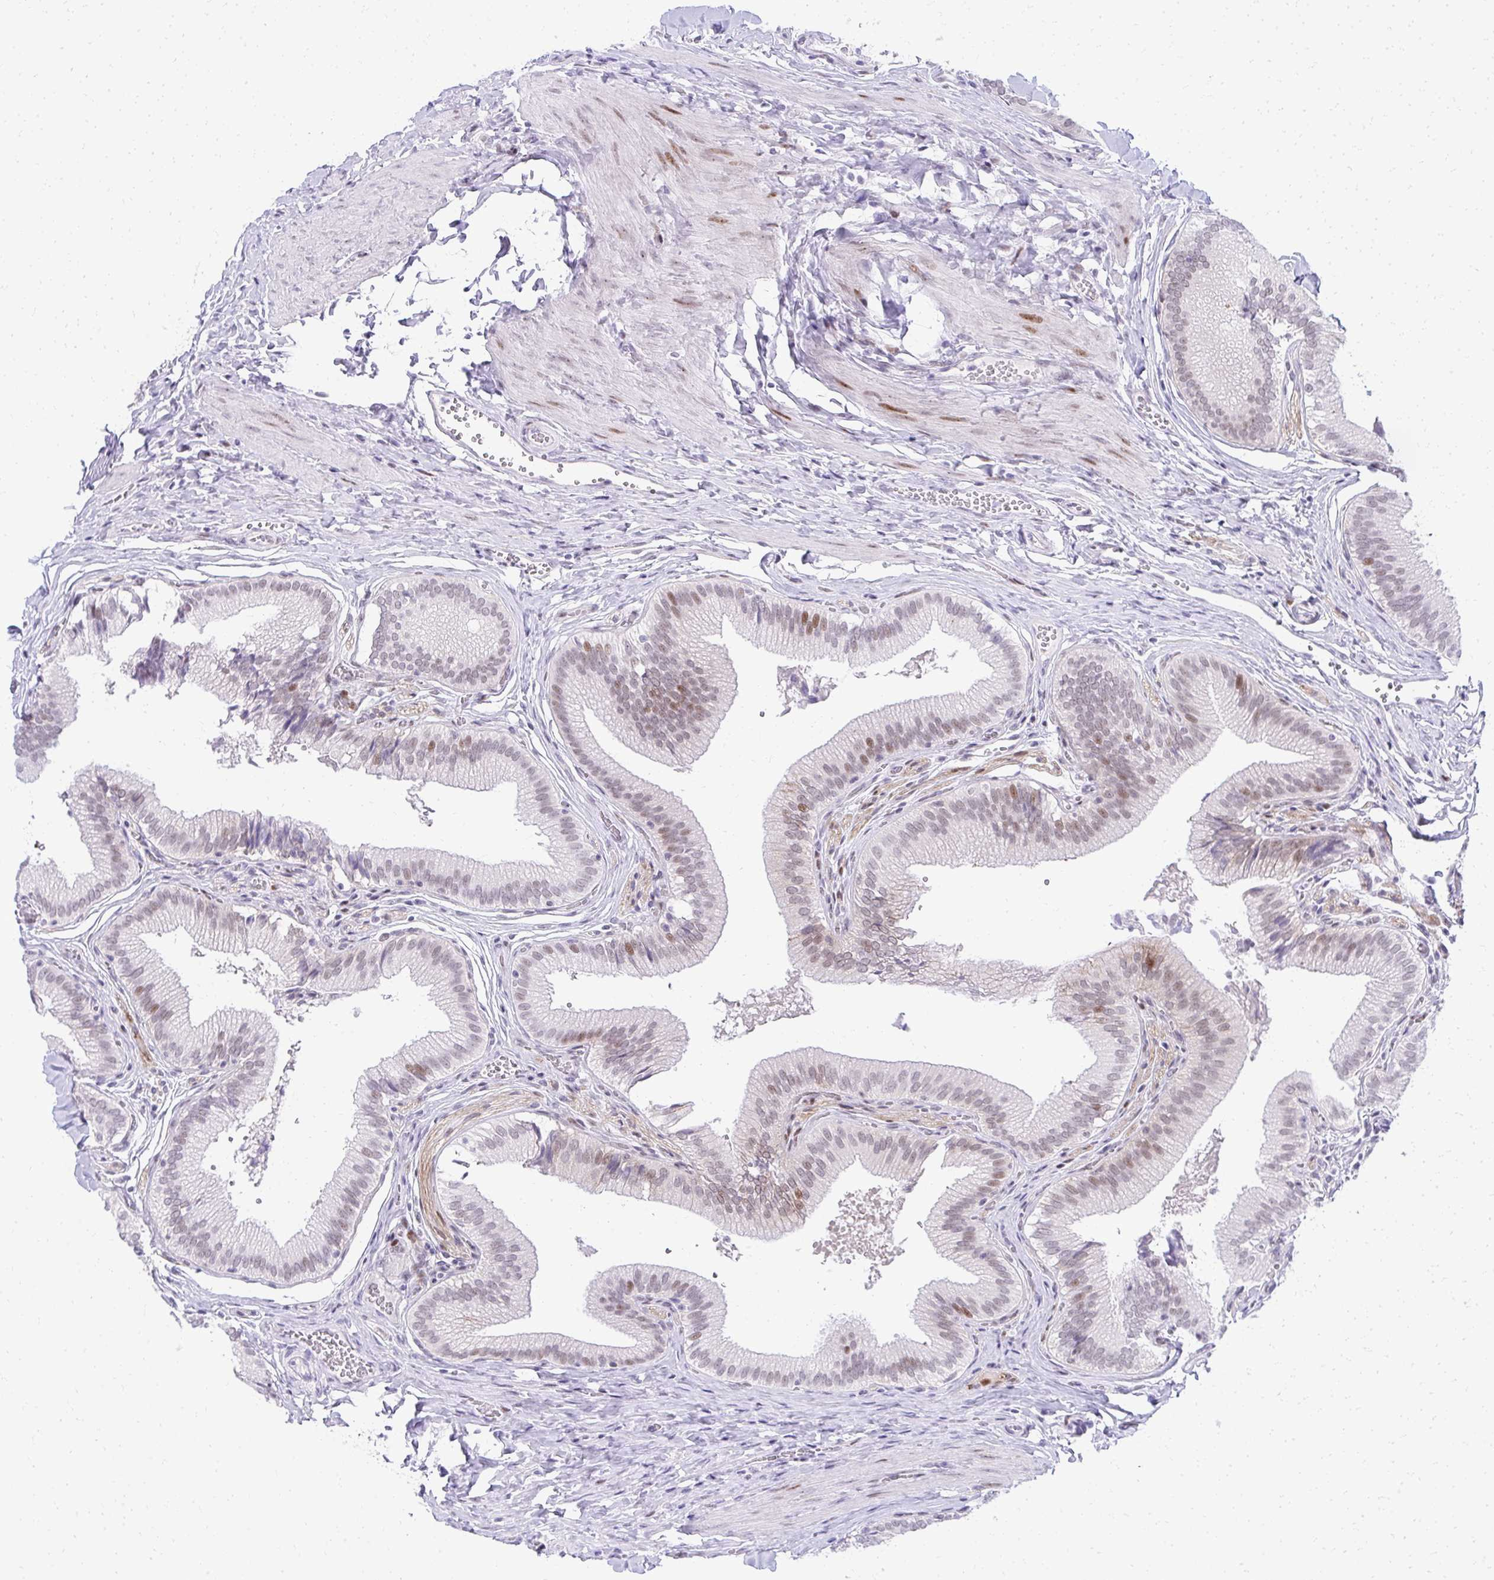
{"staining": {"intensity": "moderate", "quantity": "25%-75%", "location": "nuclear"}, "tissue": "gallbladder", "cell_type": "Glandular cells", "image_type": "normal", "snomed": [{"axis": "morphology", "description": "Normal tissue, NOS"}, {"axis": "topography", "description": "Gallbladder"}, {"axis": "topography", "description": "Peripheral nerve tissue"}], "caption": "Glandular cells show medium levels of moderate nuclear expression in approximately 25%-75% of cells in benign gallbladder. (DAB IHC, brown staining for protein, blue staining for nuclei).", "gene": "GLDN", "patient": {"sex": "male", "age": 17}}